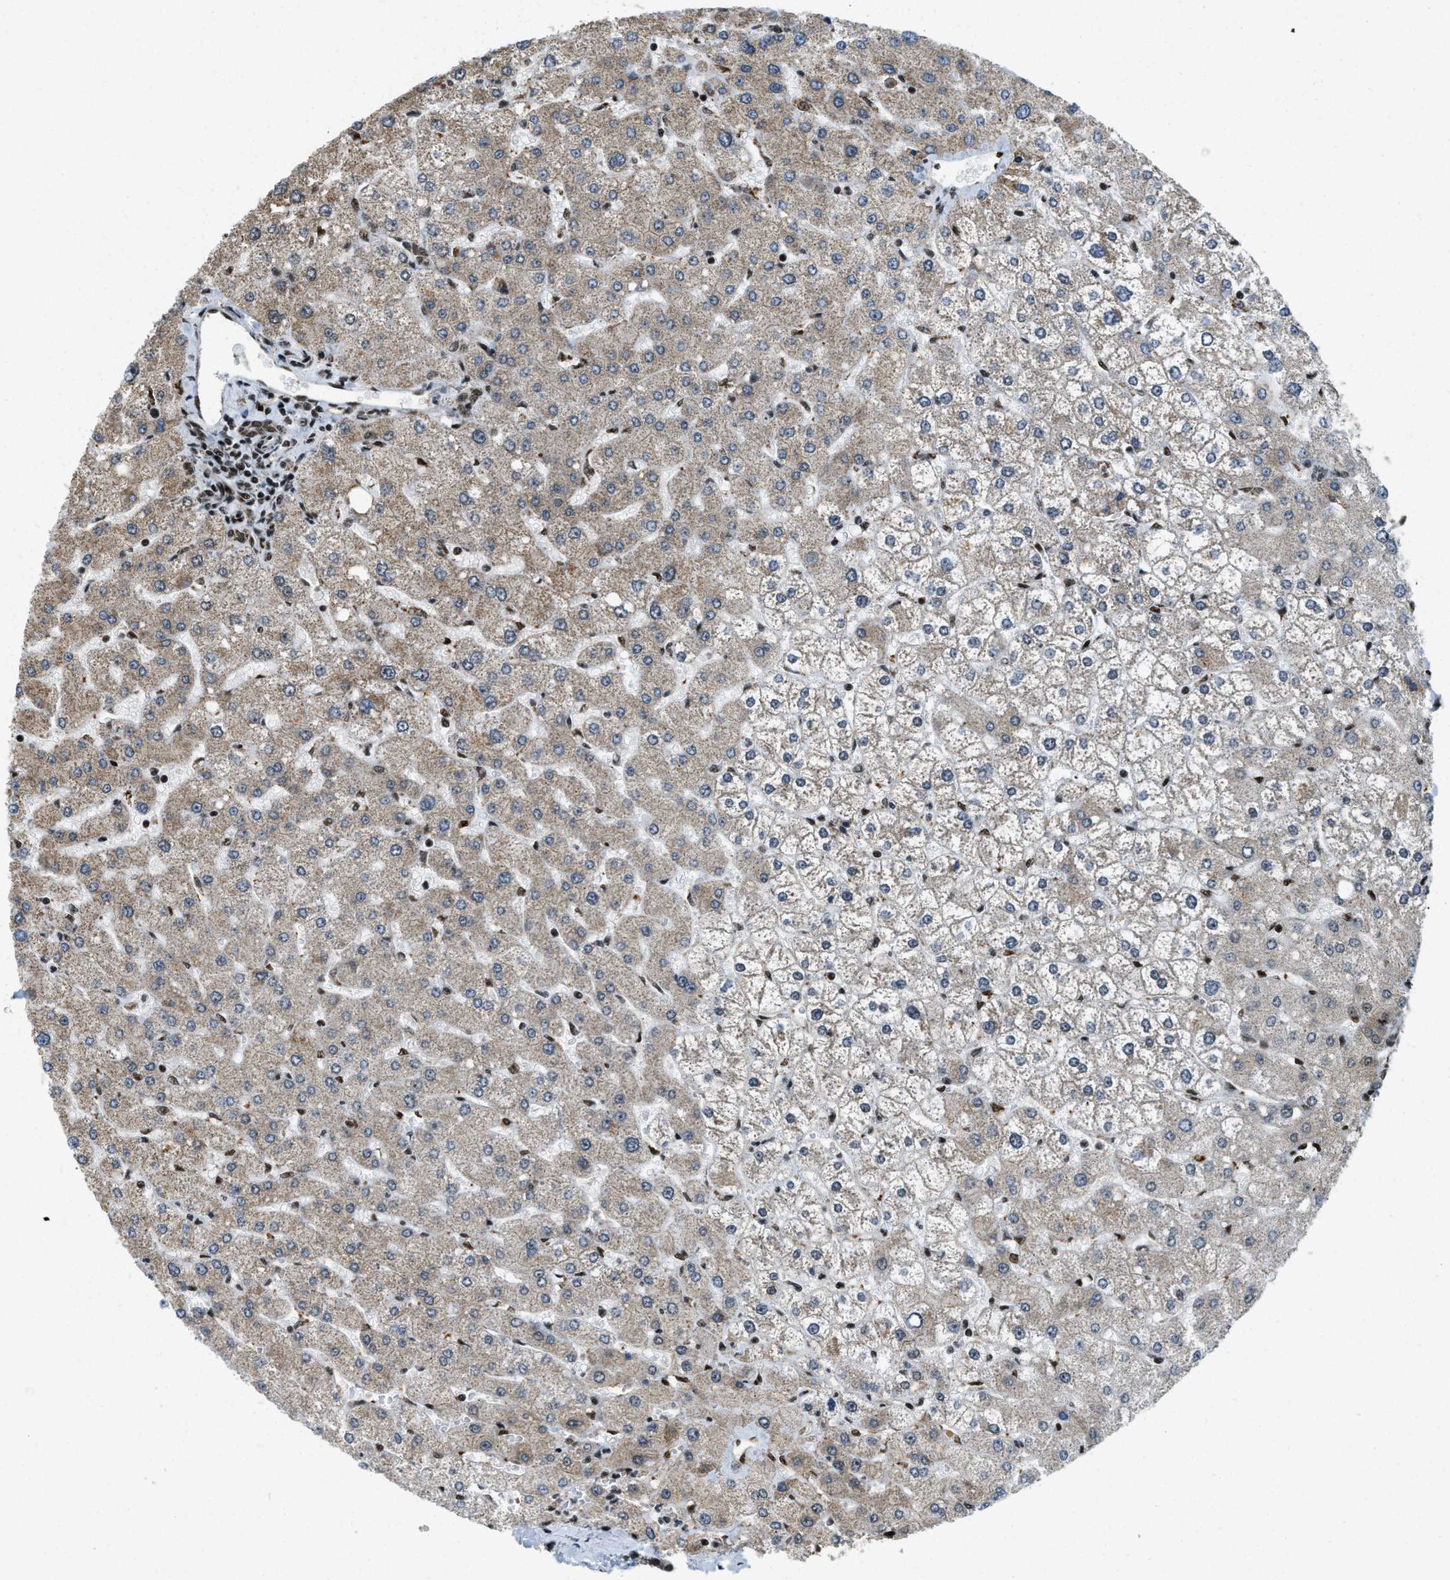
{"staining": {"intensity": "moderate", "quantity": ">75%", "location": "nuclear"}, "tissue": "liver", "cell_type": "Cholangiocytes", "image_type": "normal", "snomed": [{"axis": "morphology", "description": "Normal tissue, NOS"}, {"axis": "topography", "description": "Liver"}], "caption": "Liver stained with DAB (3,3'-diaminobenzidine) immunohistochemistry demonstrates medium levels of moderate nuclear expression in about >75% of cholangiocytes.", "gene": "GABPB1", "patient": {"sex": "male", "age": 55}}